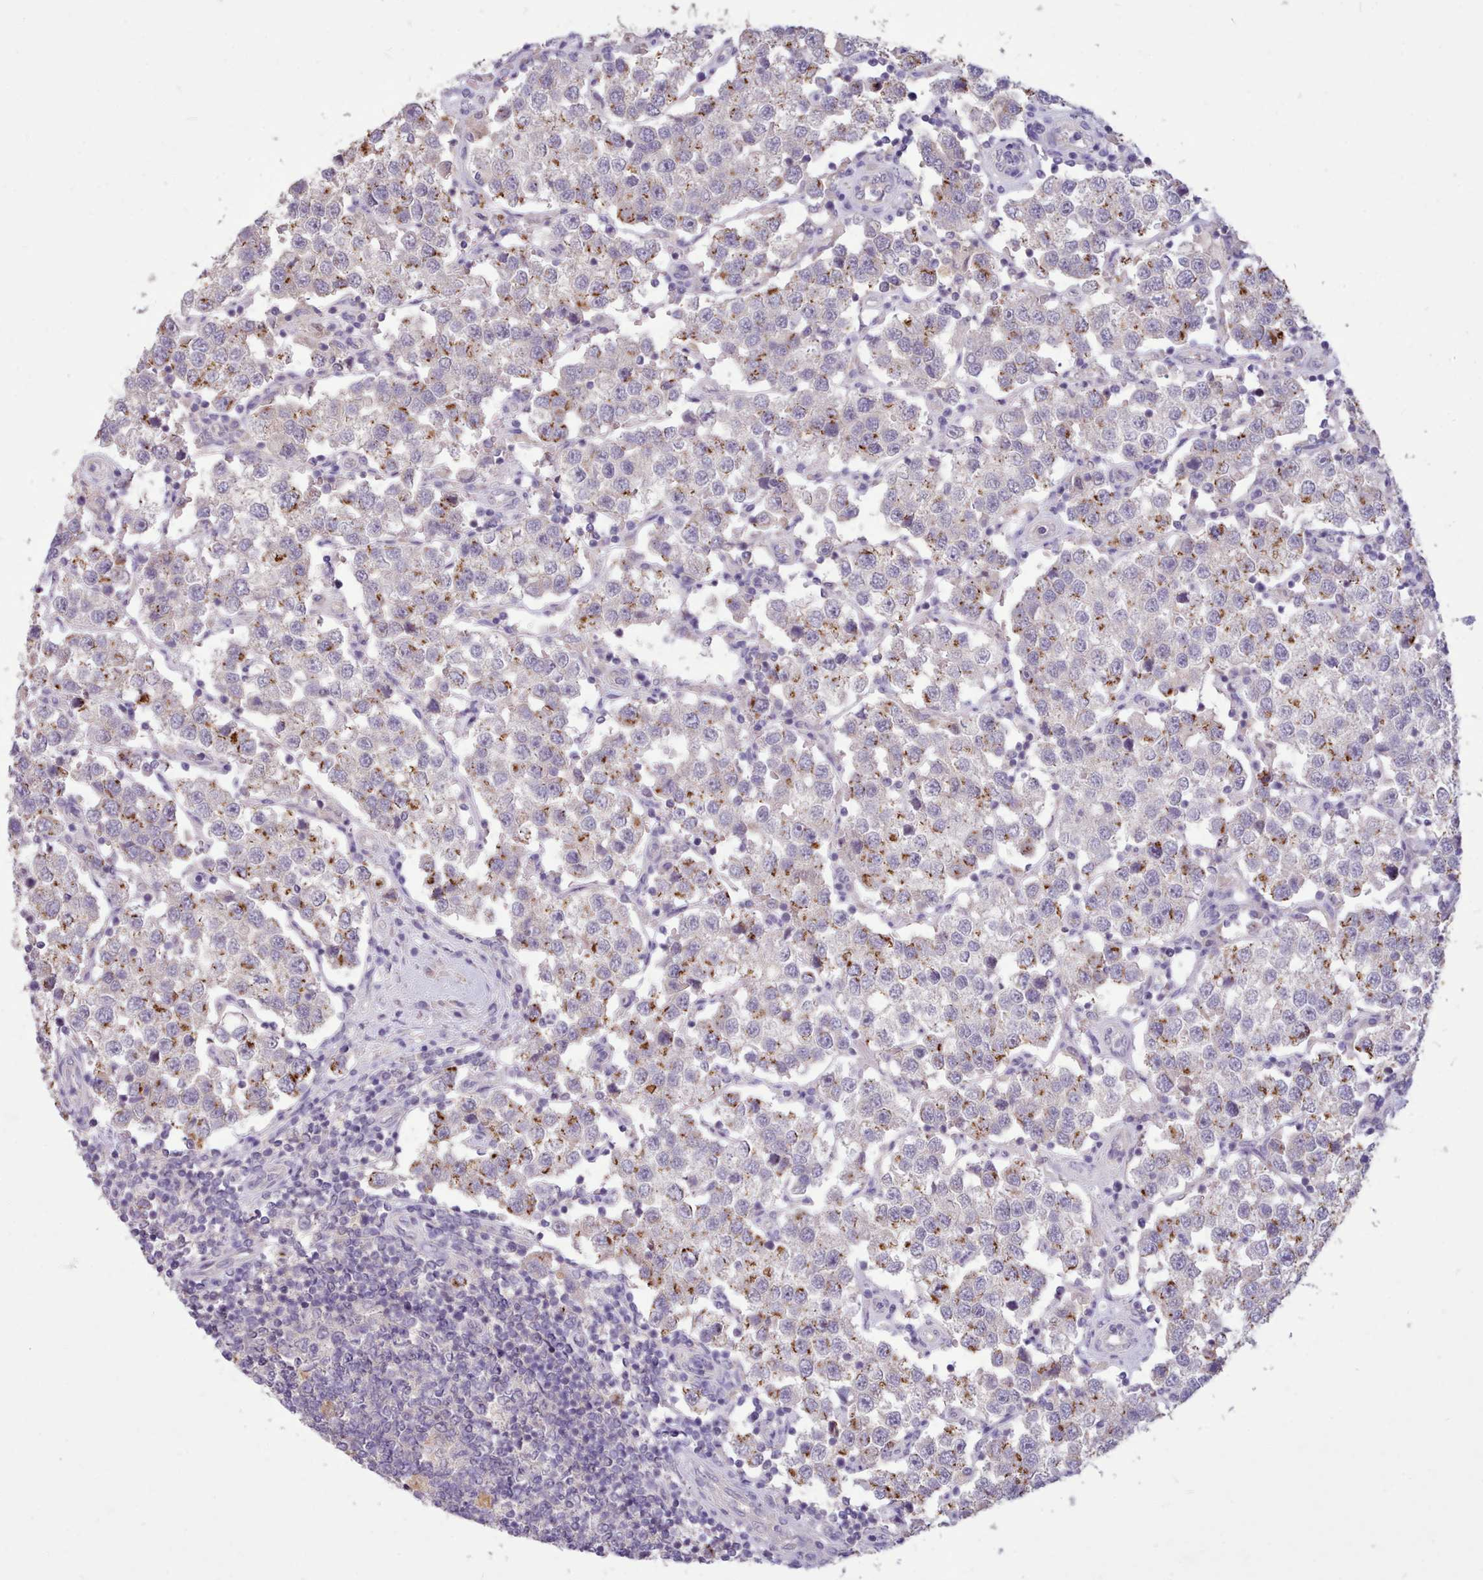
{"staining": {"intensity": "moderate", "quantity": "<25%", "location": "cytoplasmic/membranous"}, "tissue": "testis cancer", "cell_type": "Tumor cells", "image_type": "cancer", "snomed": [{"axis": "morphology", "description": "Seminoma, NOS"}, {"axis": "topography", "description": "Testis"}], "caption": "Seminoma (testis) stained with immunohistochemistry (IHC) reveals moderate cytoplasmic/membranous expression in about <25% of tumor cells. (DAB (3,3'-diaminobenzidine) = brown stain, brightfield microscopy at high magnification).", "gene": "ZNF607", "patient": {"sex": "male", "age": 37}}